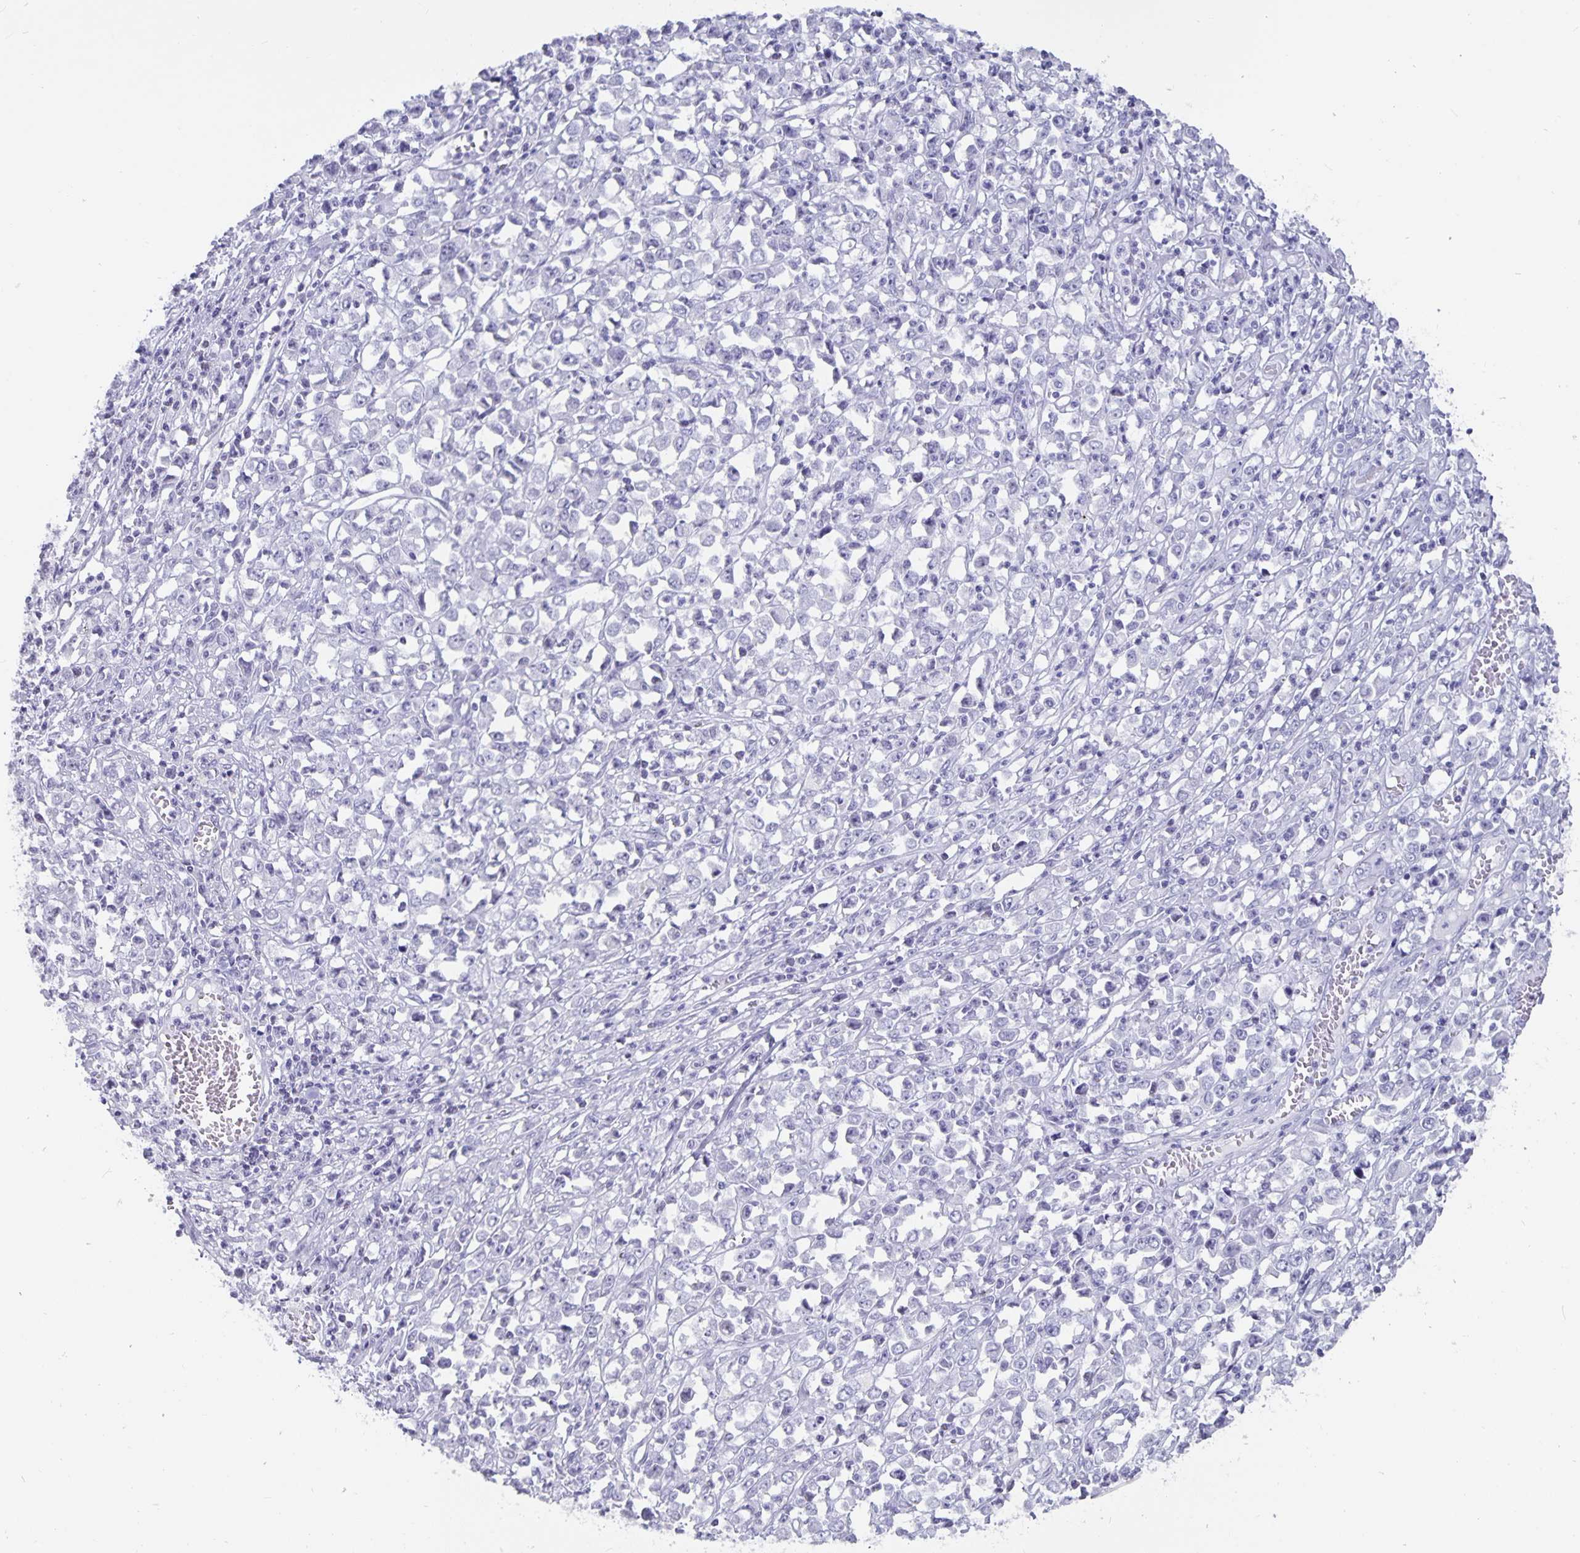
{"staining": {"intensity": "negative", "quantity": "none", "location": "none"}, "tissue": "stomach cancer", "cell_type": "Tumor cells", "image_type": "cancer", "snomed": [{"axis": "morphology", "description": "Adenocarcinoma, NOS"}, {"axis": "topography", "description": "Stomach, upper"}], "caption": "IHC image of adenocarcinoma (stomach) stained for a protein (brown), which reveals no expression in tumor cells. The staining was performed using DAB (3,3'-diaminobenzidine) to visualize the protein expression in brown, while the nuclei were stained in blue with hematoxylin (Magnification: 20x).", "gene": "OLIG2", "patient": {"sex": "male", "age": 70}}